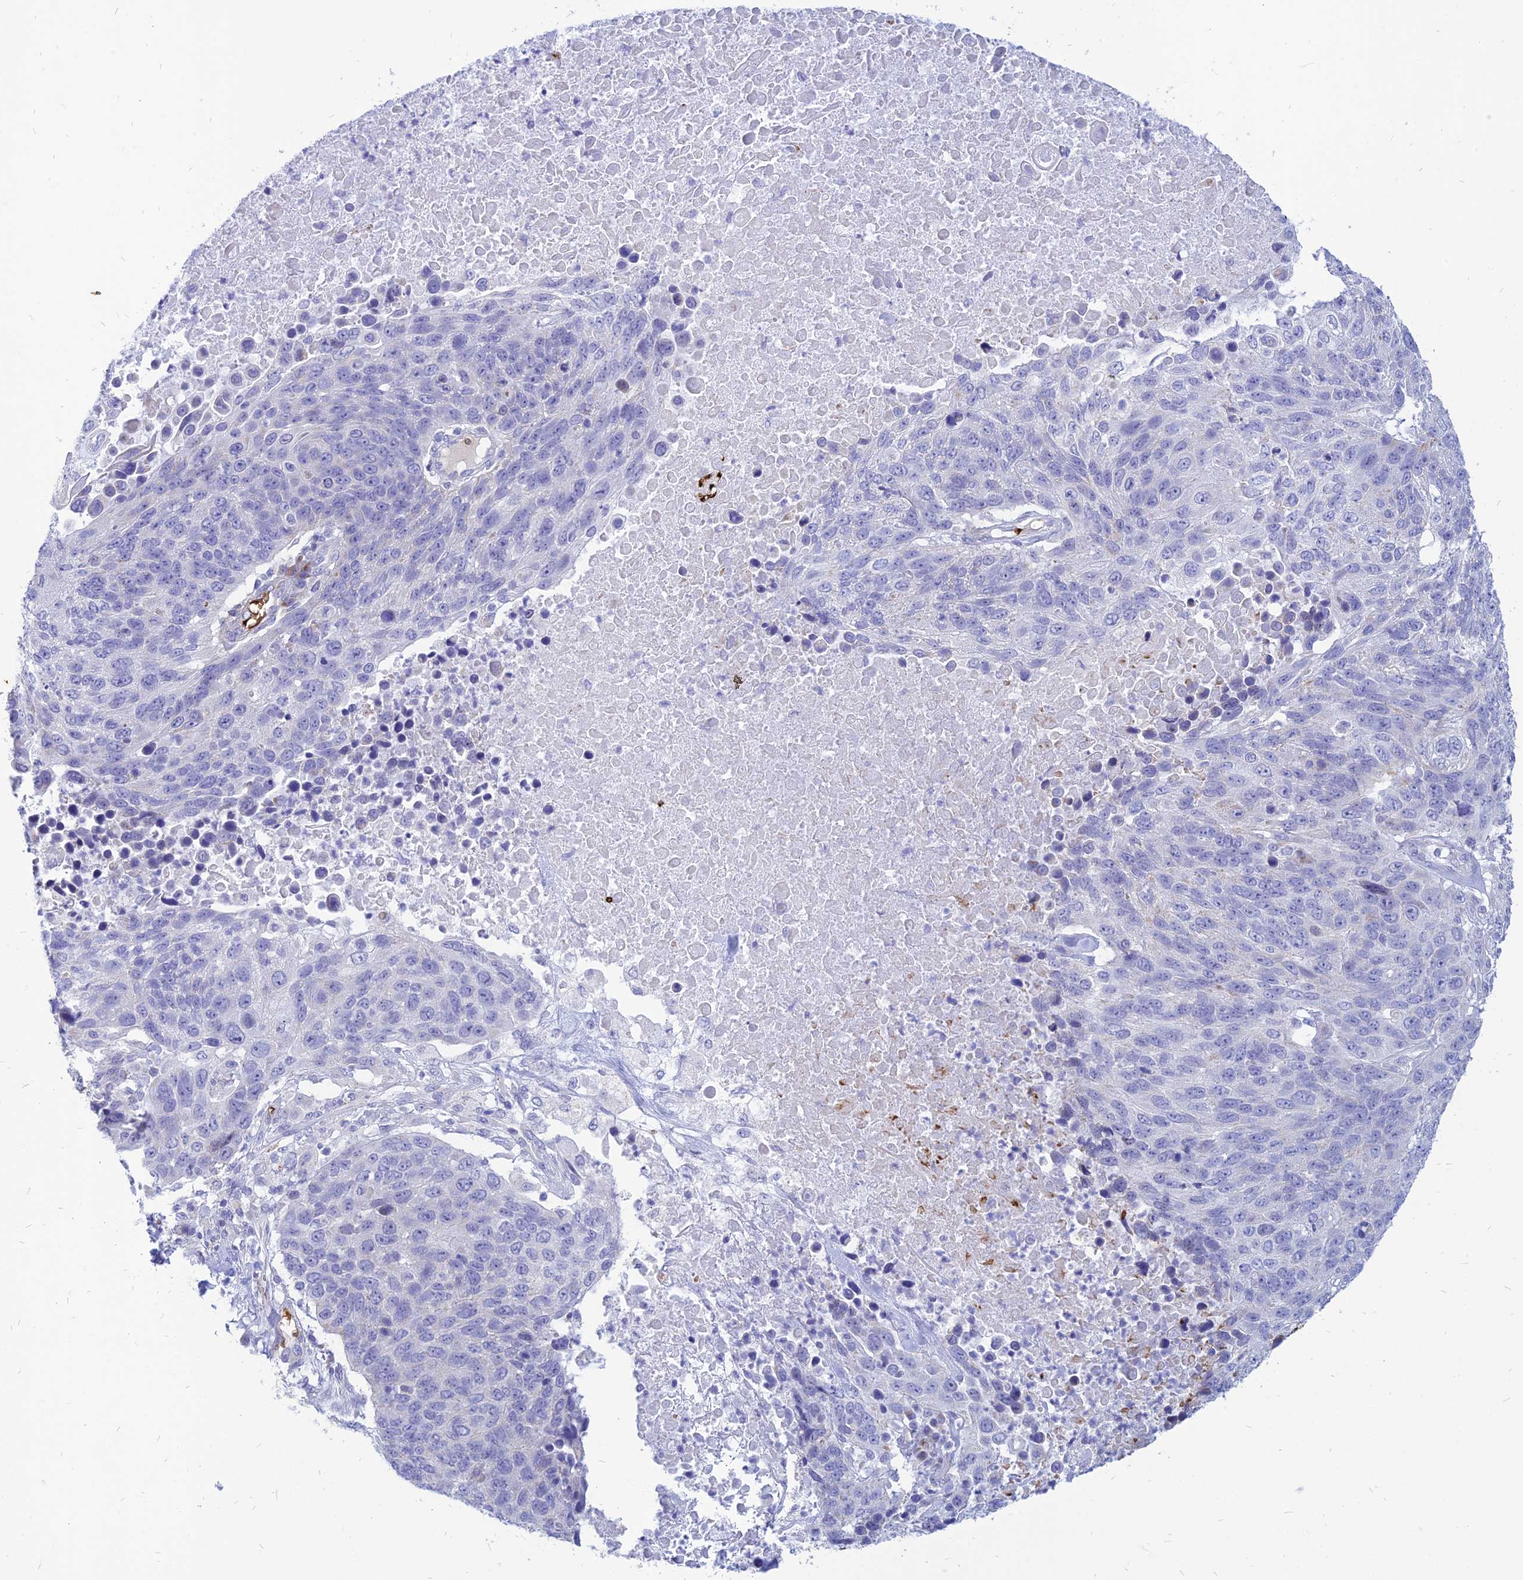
{"staining": {"intensity": "negative", "quantity": "none", "location": "none"}, "tissue": "lung cancer", "cell_type": "Tumor cells", "image_type": "cancer", "snomed": [{"axis": "morphology", "description": "Normal tissue, NOS"}, {"axis": "morphology", "description": "Squamous cell carcinoma, NOS"}, {"axis": "topography", "description": "Lymph node"}, {"axis": "topography", "description": "Lung"}], "caption": "This is an immunohistochemistry (IHC) micrograph of lung cancer. There is no positivity in tumor cells.", "gene": "HHAT", "patient": {"sex": "male", "age": 66}}